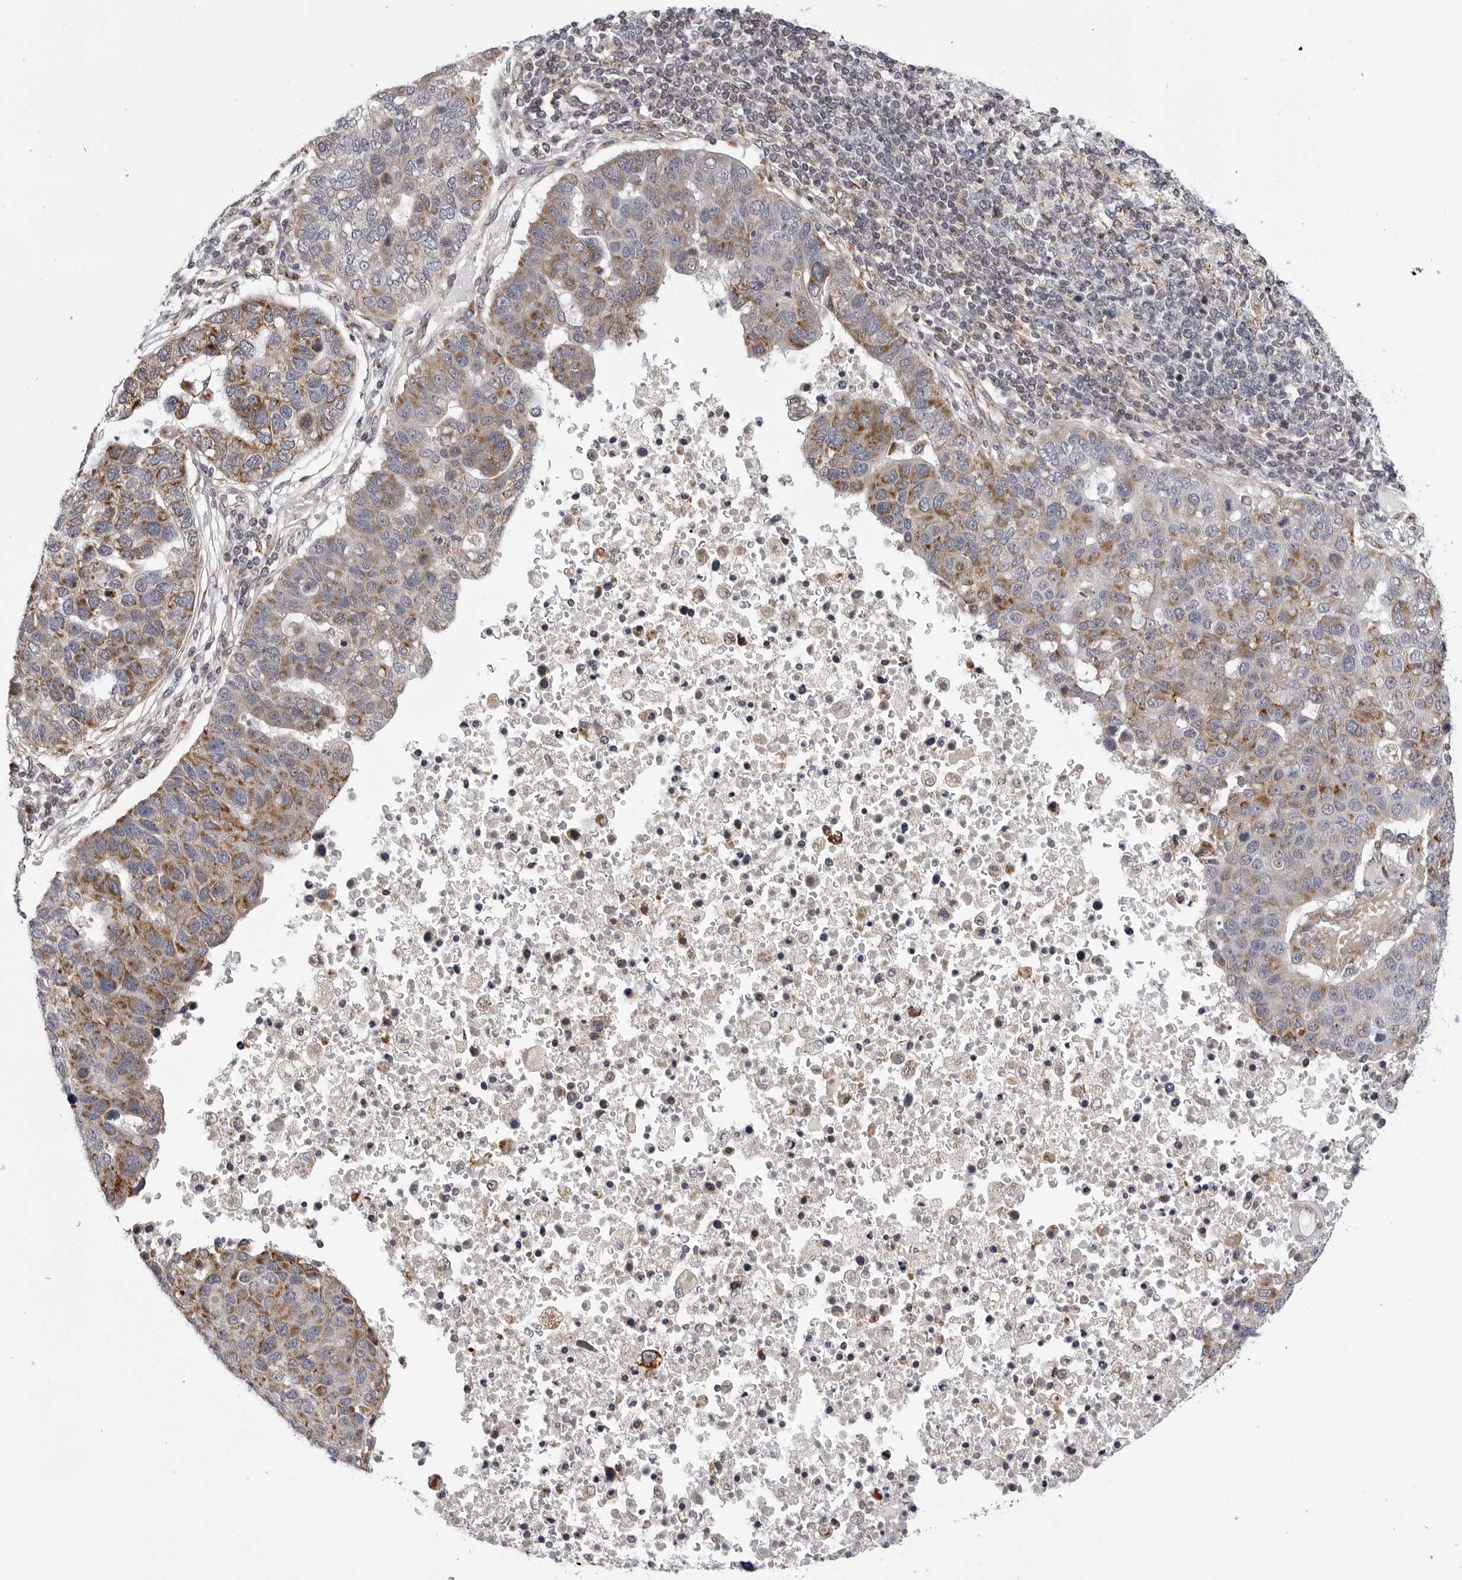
{"staining": {"intensity": "moderate", "quantity": ">75%", "location": "cytoplasmic/membranous"}, "tissue": "pancreatic cancer", "cell_type": "Tumor cells", "image_type": "cancer", "snomed": [{"axis": "morphology", "description": "Adenocarcinoma, NOS"}, {"axis": "topography", "description": "Pancreas"}], "caption": "Protein staining demonstrates moderate cytoplasmic/membranous positivity in approximately >75% of tumor cells in pancreatic cancer.", "gene": "CDK20", "patient": {"sex": "female", "age": 61}}